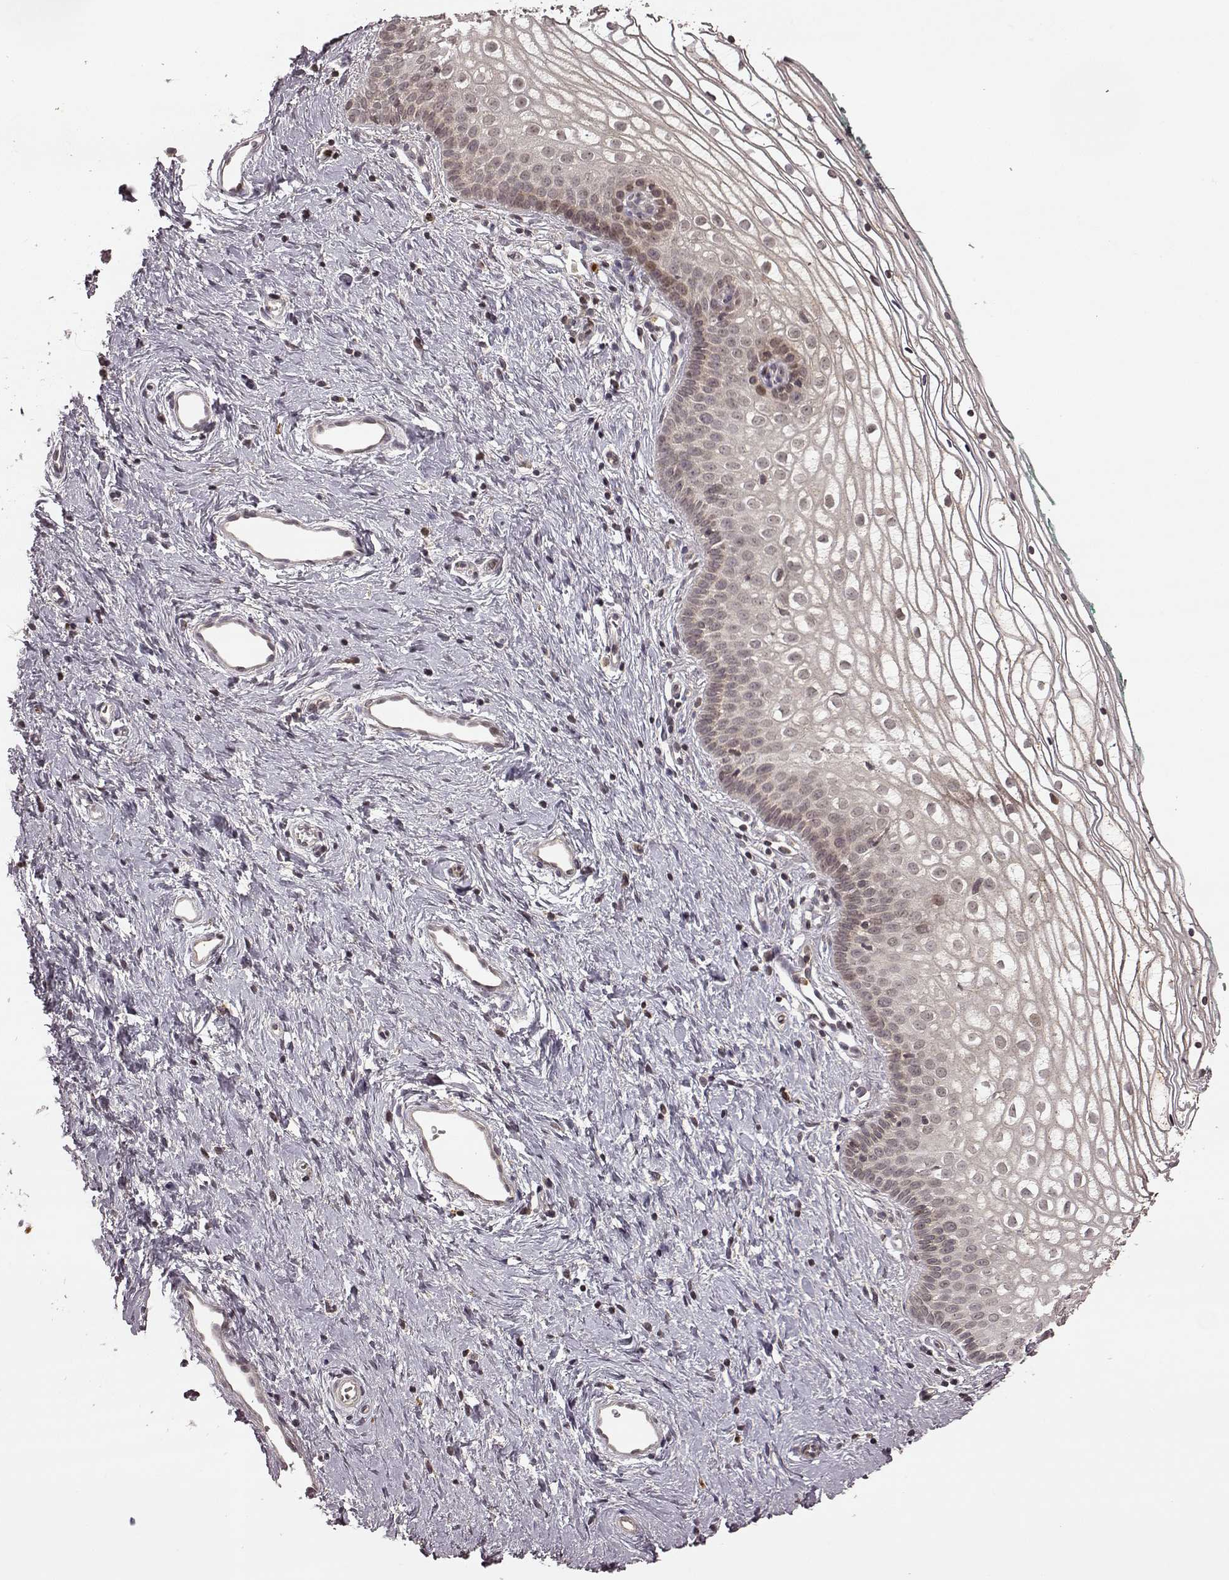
{"staining": {"intensity": "weak", "quantity": "25%-75%", "location": "cytoplasmic/membranous"}, "tissue": "vagina", "cell_type": "Squamous epithelial cells", "image_type": "normal", "snomed": [{"axis": "morphology", "description": "Normal tissue, NOS"}, {"axis": "topography", "description": "Vagina"}], "caption": "Immunohistochemistry (DAB (3,3'-diaminobenzidine)) staining of unremarkable vagina reveals weak cytoplasmic/membranous protein expression in about 25%-75% of squamous epithelial cells.", "gene": "TRMU", "patient": {"sex": "female", "age": 36}}